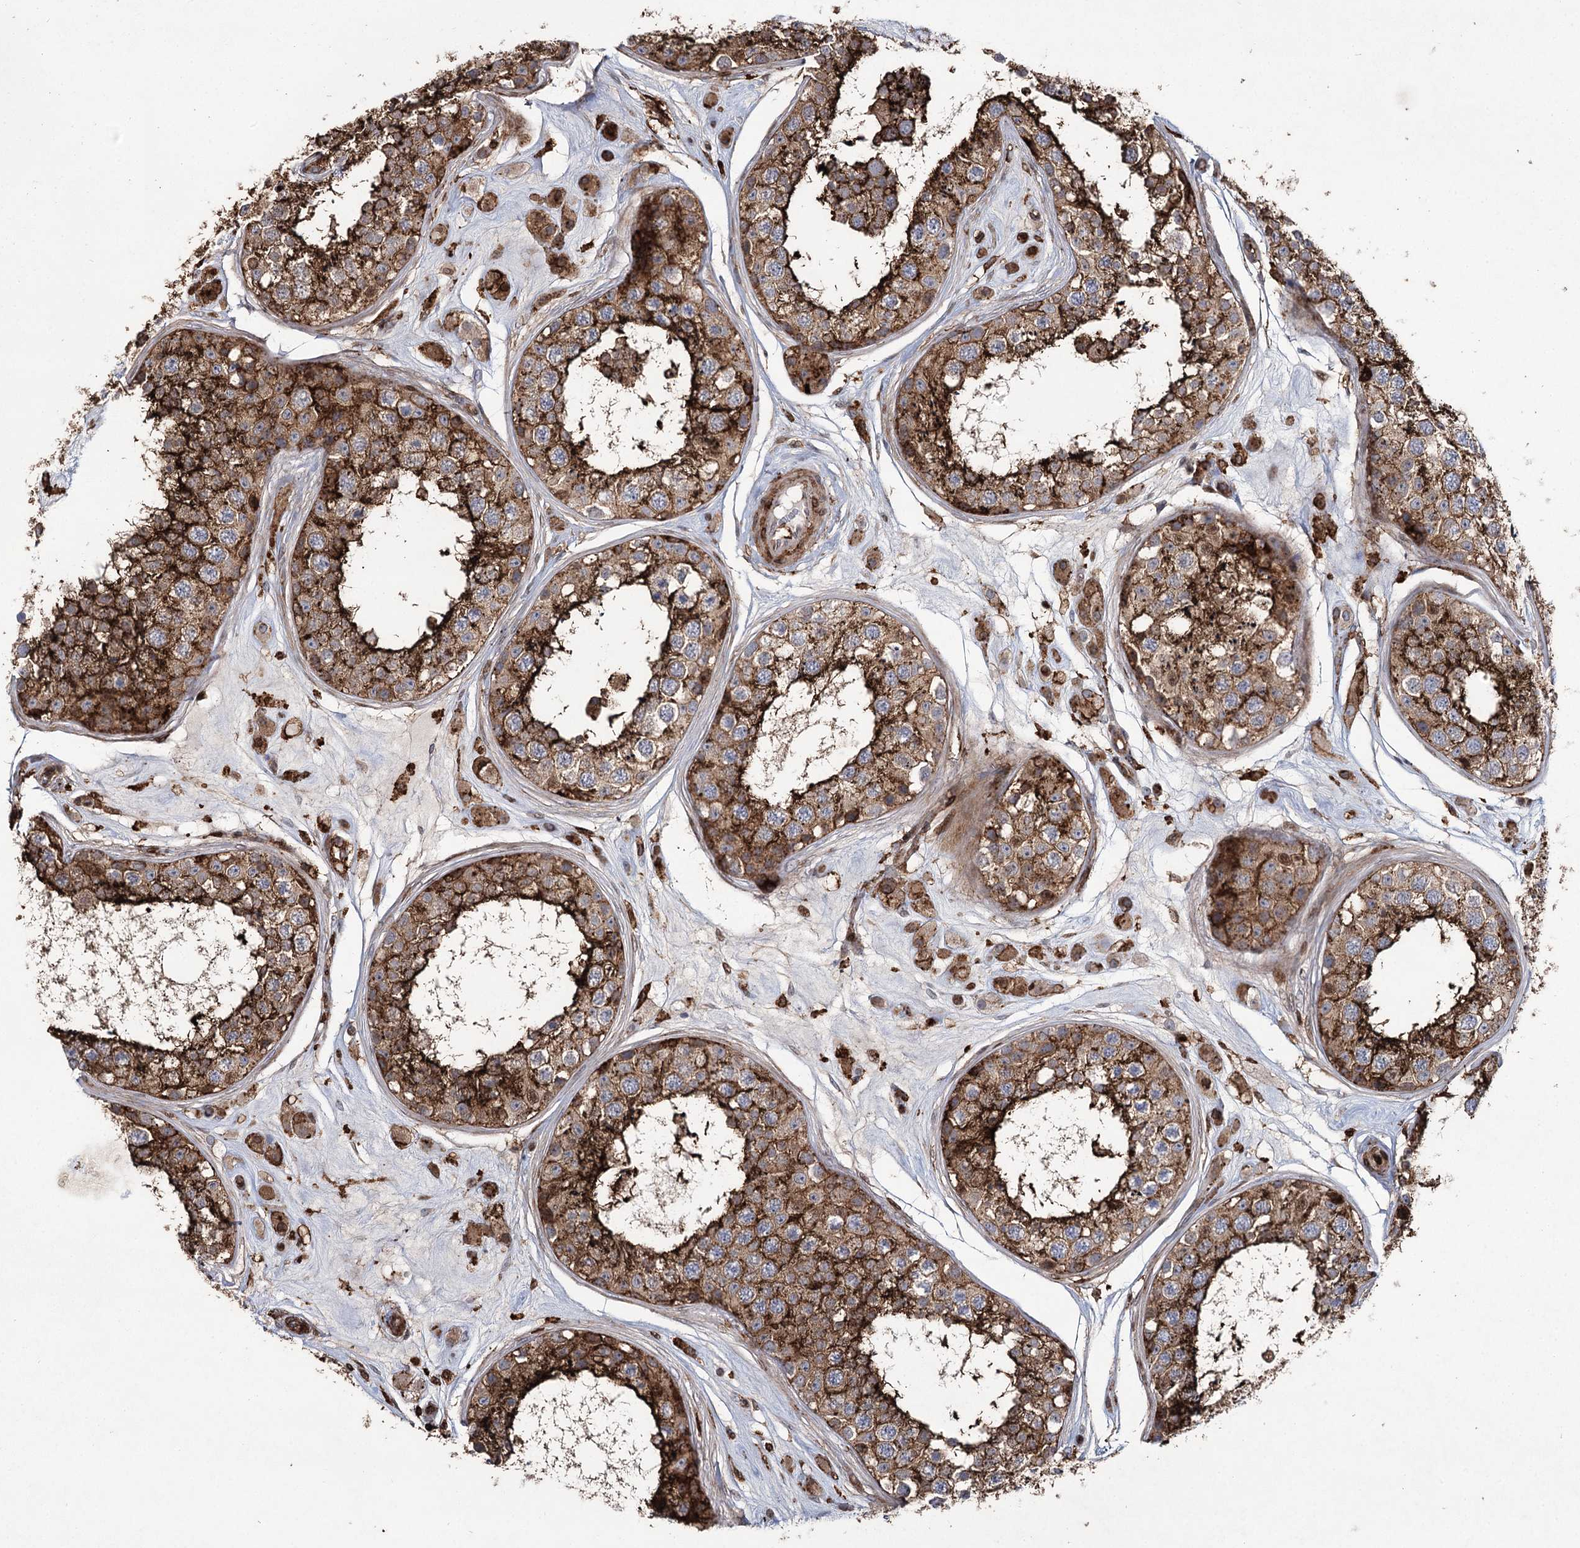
{"staining": {"intensity": "strong", "quantity": "25%-75%", "location": "cytoplasmic/membranous"}, "tissue": "testis", "cell_type": "Cells in seminiferous ducts", "image_type": "normal", "snomed": [{"axis": "morphology", "description": "Normal tissue, NOS"}, {"axis": "topography", "description": "Testis"}], "caption": "Normal testis exhibits strong cytoplasmic/membranous expression in about 25%-75% of cells in seminiferous ducts (DAB IHC with brightfield microscopy, high magnification)..", "gene": "DCUN1D4", "patient": {"sex": "male", "age": 25}}